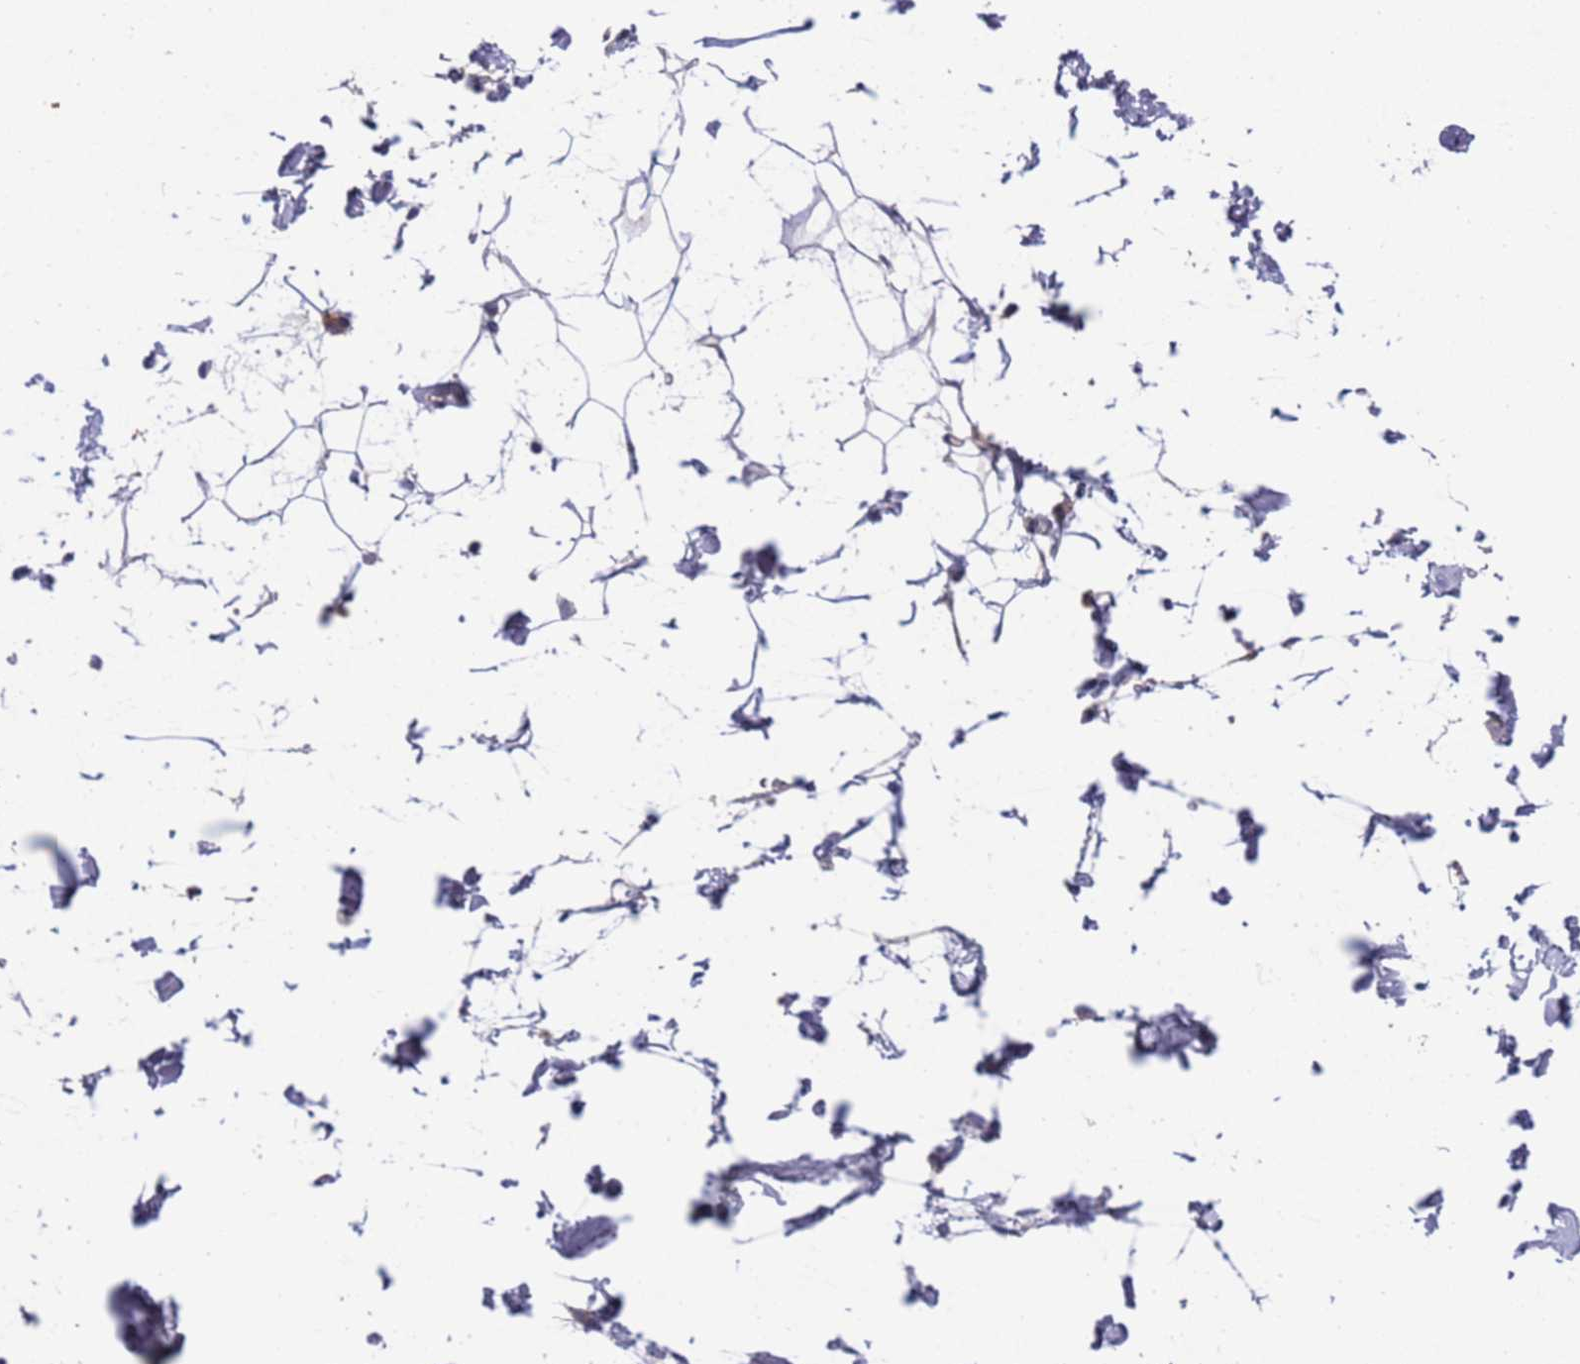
{"staining": {"intensity": "negative", "quantity": "none", "location": "none"}, "tissue": "adipose tissue", "cell_type": "Adipocytes", "image_type": "normal", "snomed": [{"axis": "morphology", "description": "Normal tissue, NOS"}, {"axis": "topography", "description": "Soft tissue"}], "caption": "This is a photomicrograph of IHC staining of unremarkable adipose tissue, which shows no staining in adipocytes.", "gene": "DCAF12L1", "patient": {"sex": "male", "age": 72}}